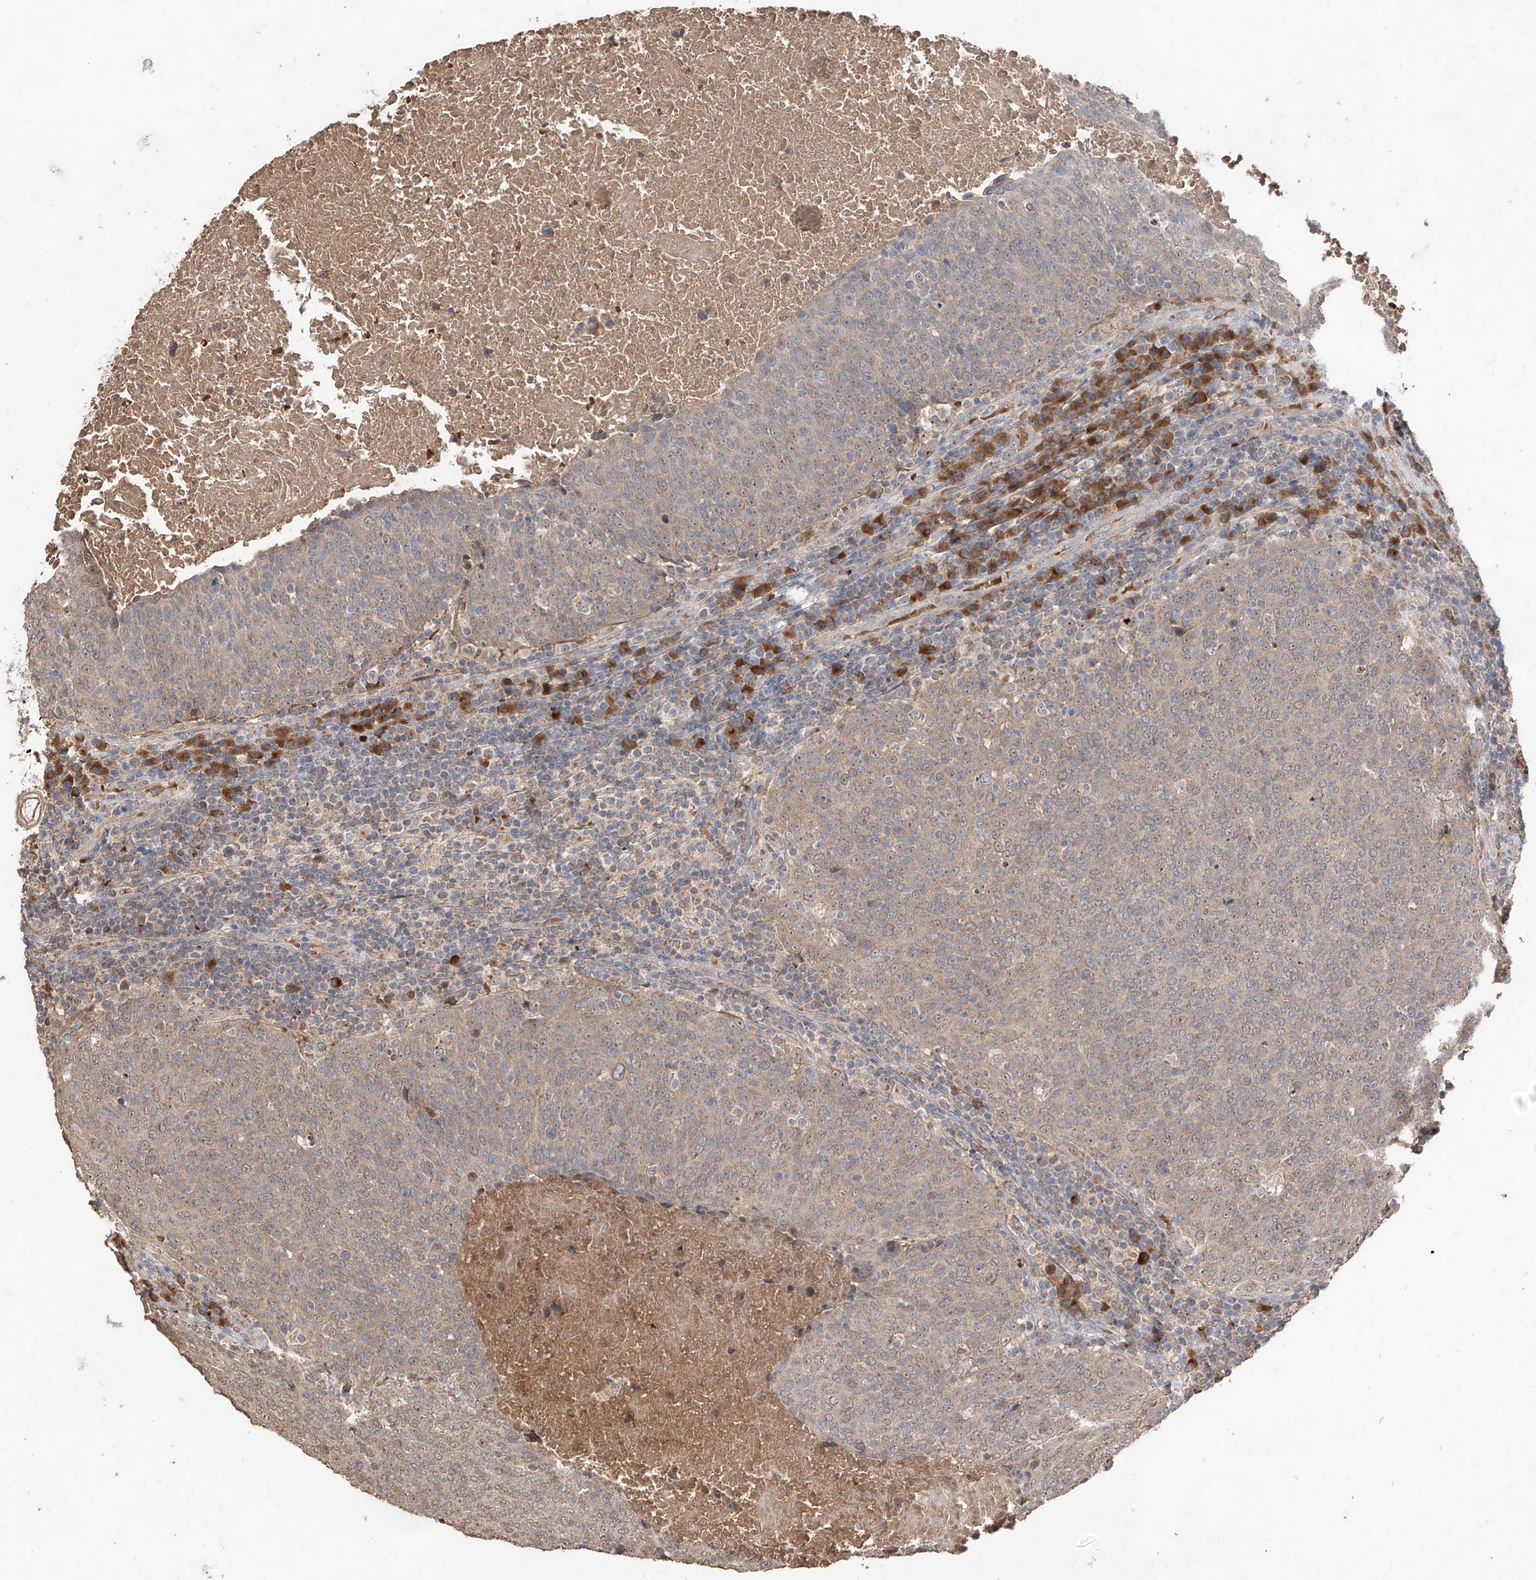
{"staining": {"intensity": "weak", "quantity": "<25%", "location": "cytoplasmic/membranous,nuclear"}, "tissue": "head and neck cancer", "cell_type": "Tumor cells", "image_type": "cancer", "snomed": [{"axis": "morphology", "description": "Squamous cell carcinoma, NOS"}, {"axis": "morphology", "description": "Squamous cell carcinoma, metastatic, NOS"}, {"axis": "topography", "description": "Lymph node"}, {"axis": "topography", "description": "Head-Neck"}], "caption": "A micrograph of human head and neck metastatic squamous cell carcinoma is negative for staining in tumor cells.", "gene": "EDN1", "patient": {"sex": "male", "age": 62}}